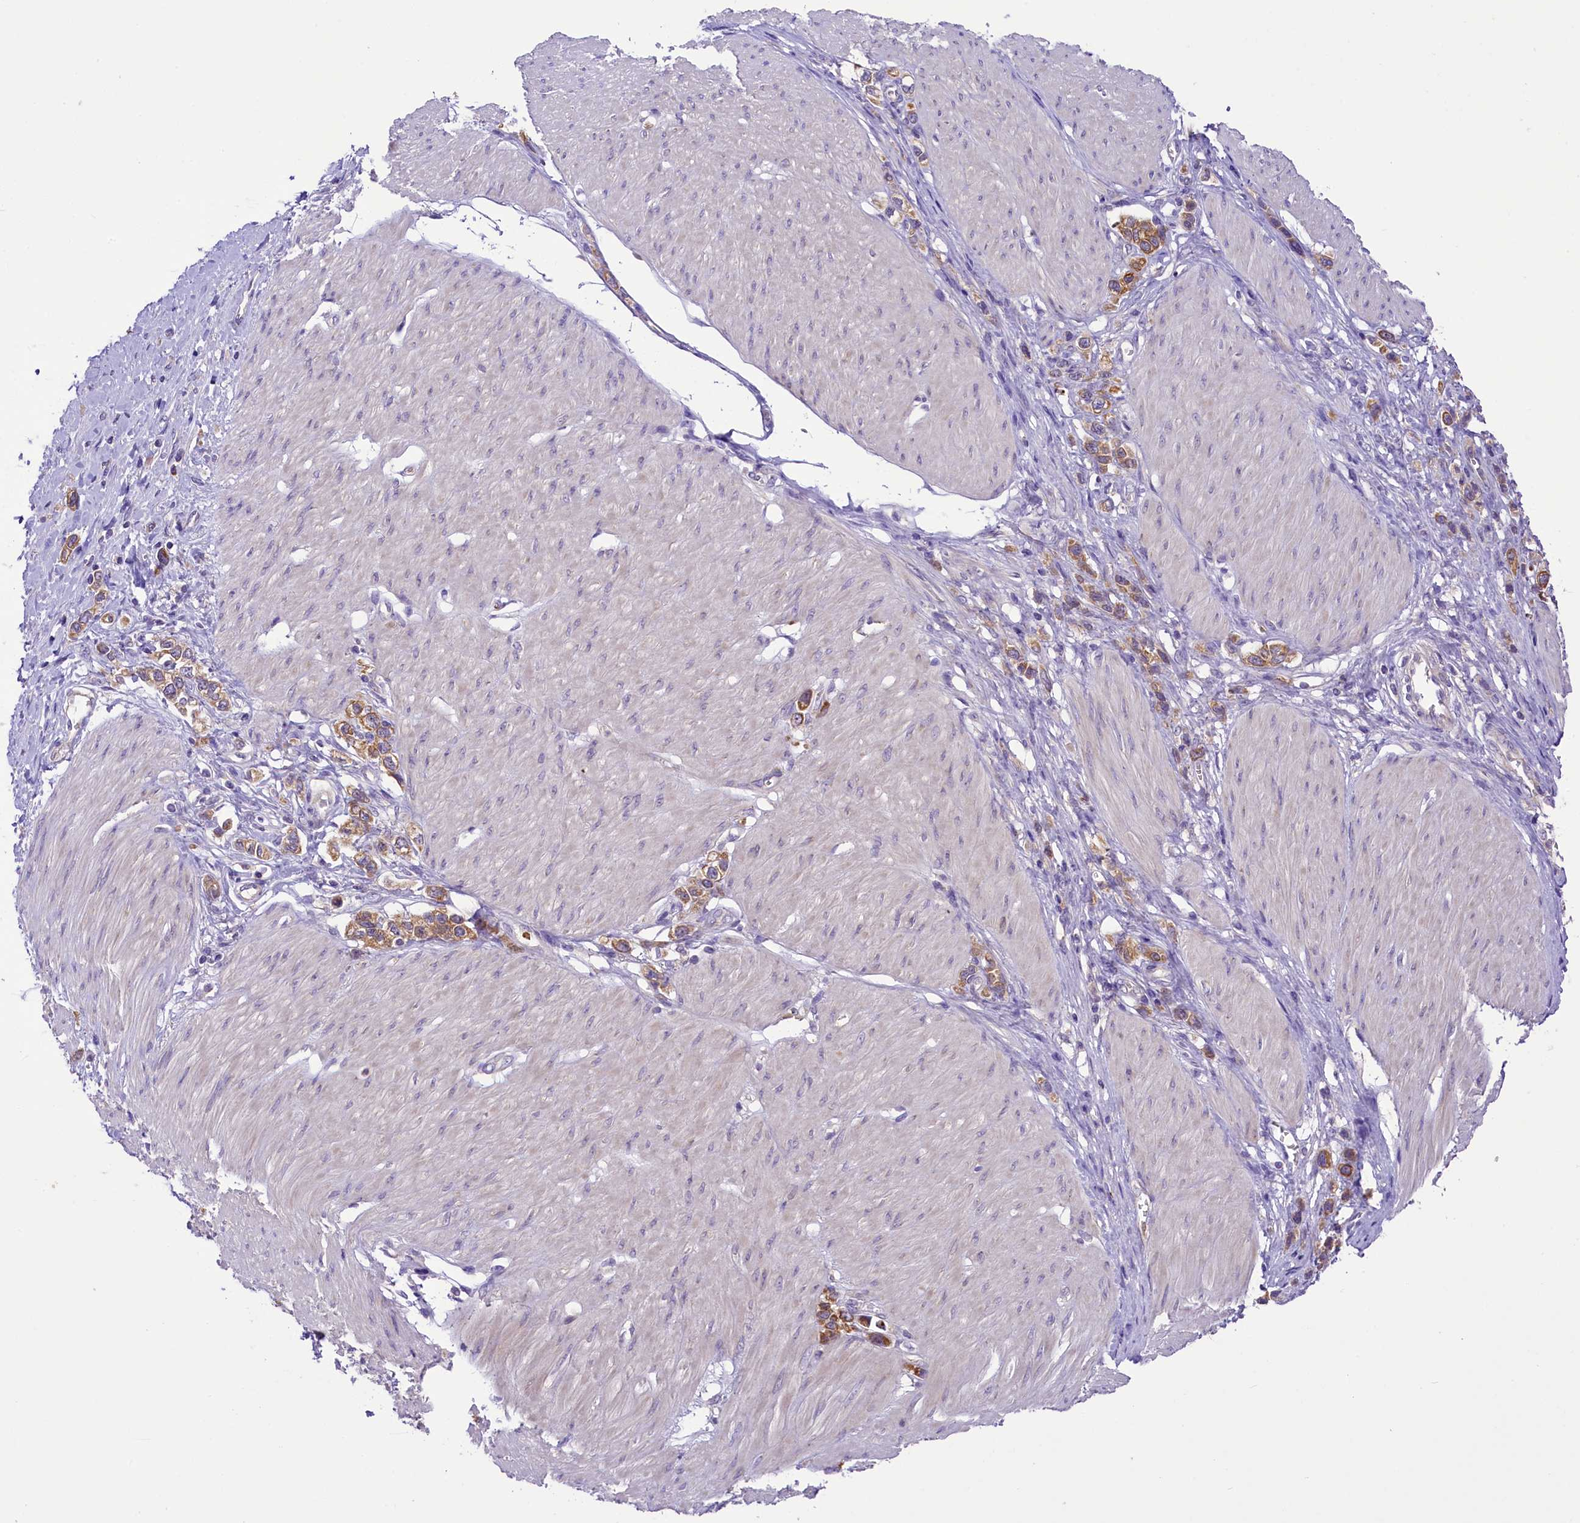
{"staining": {"intensity": "moderate", "quantity": ">75%", "location": "cytoplasmic/membranous"}, "tissue": "stomach cancer", "cell_type": "Tumor cells", "image_type": "cancer", "snomed": [{"axis": "morphology", "description": "Normal tissue, NOS"}, {"axis": "morphology", "description": "Adenocarcinoma, NOS"}, {"axis": "topography", "description": "Stomach, upper"}, {"axis": "topography", "description": "Stomach"}], "caption": "Human stomach adenocarcinoma stained with a protein marker reveals moderate staining in tumor cells.", "gene": "LARP4", "patient": {"sex": "female", "age": 65}}